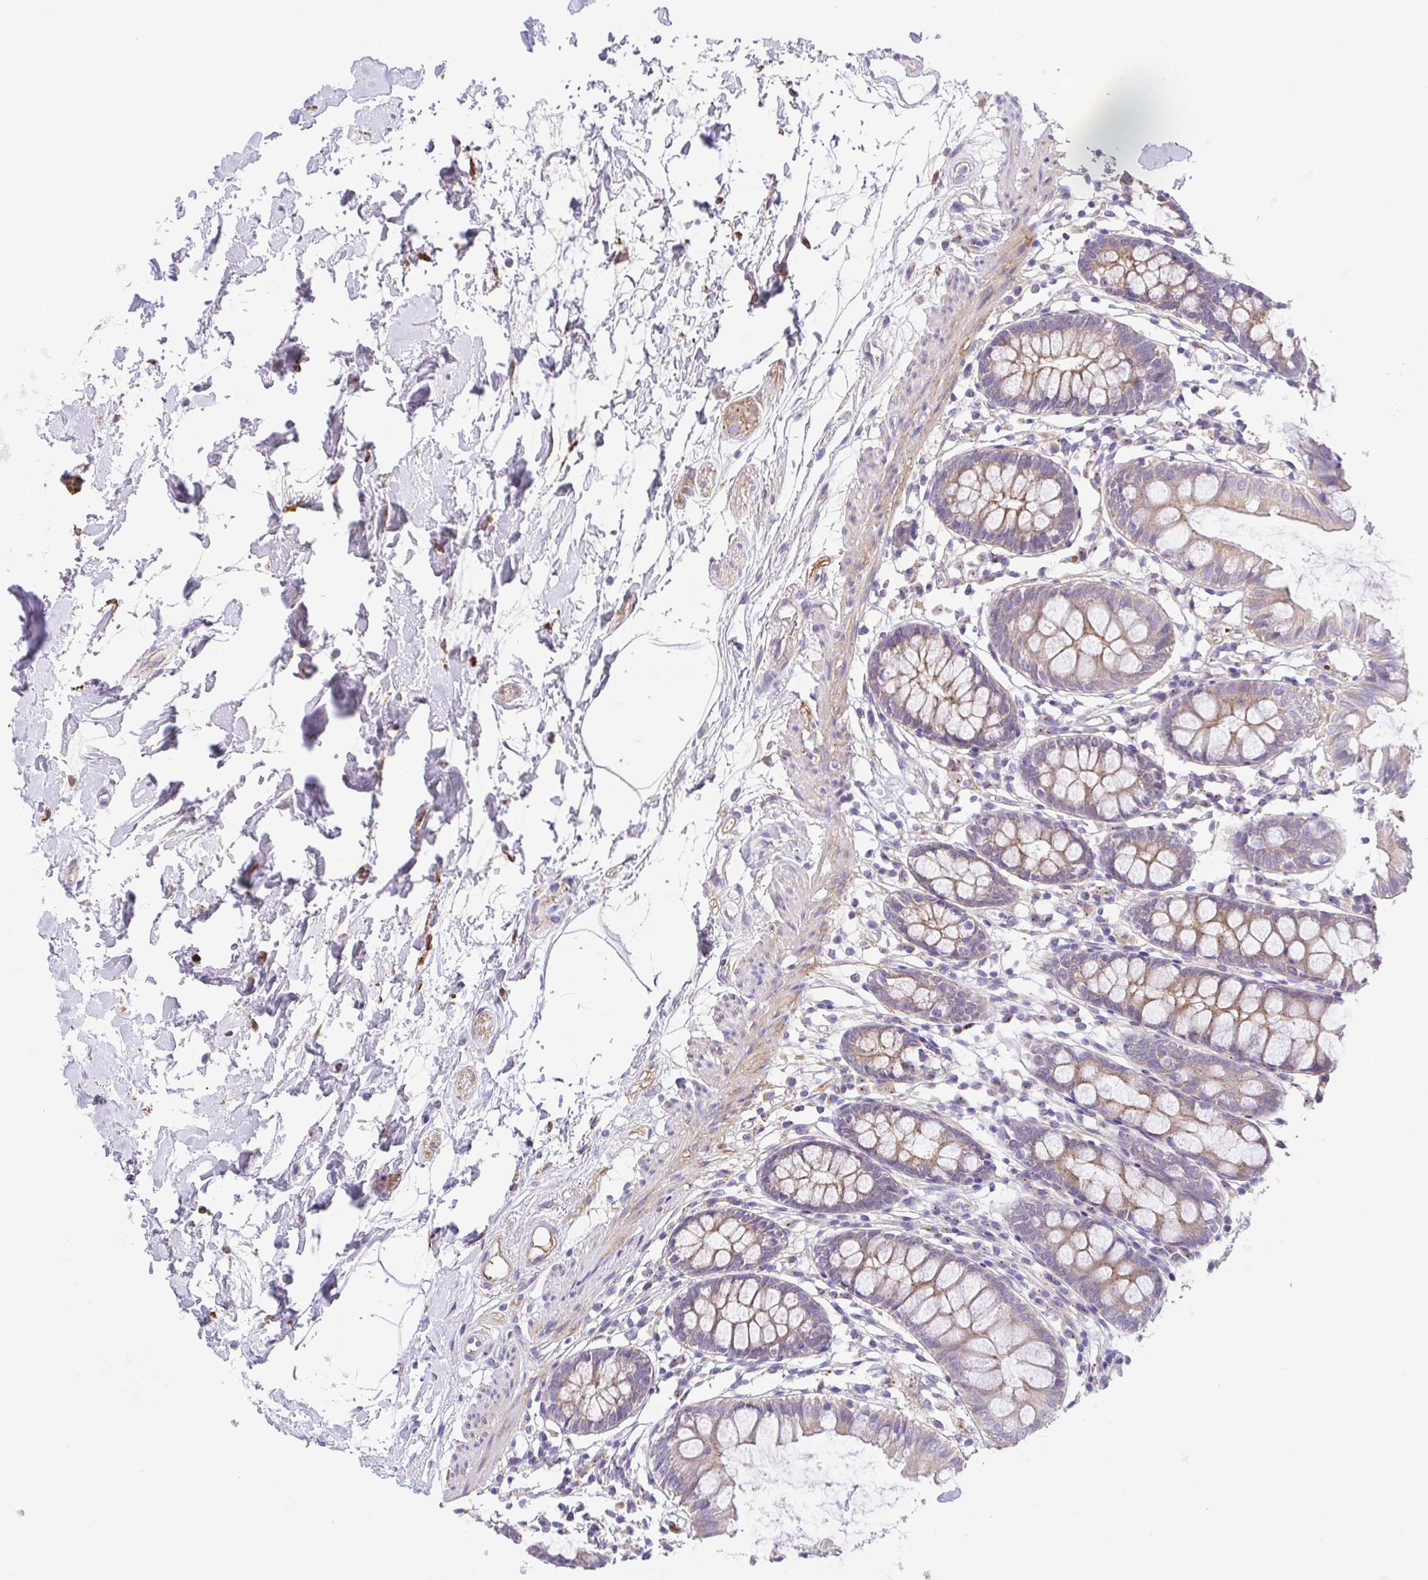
{"staining": {"intensity": "negative", "quantity": "none", "location": "none"}, "tissue": "colon", "cell_type": "Endothelial cells", "image_type": "normal", "snomed": [{"axis": "morphology", "description": "Normal tissue, NOS"}, {"axis": "topography", "description": "Colon"}], "caption": "The histopathology image reveals no significant expression in endothelial cells of colon. The staining was performed using DAB (3,3'-diaminobenzidine) to visualize the protein expression in brown, while the nuclei were stained in blue with hematoxylin (Magnification: 20x).", "gene": "SLC13A1", "patient": {"sex": "female", "age": 84}}